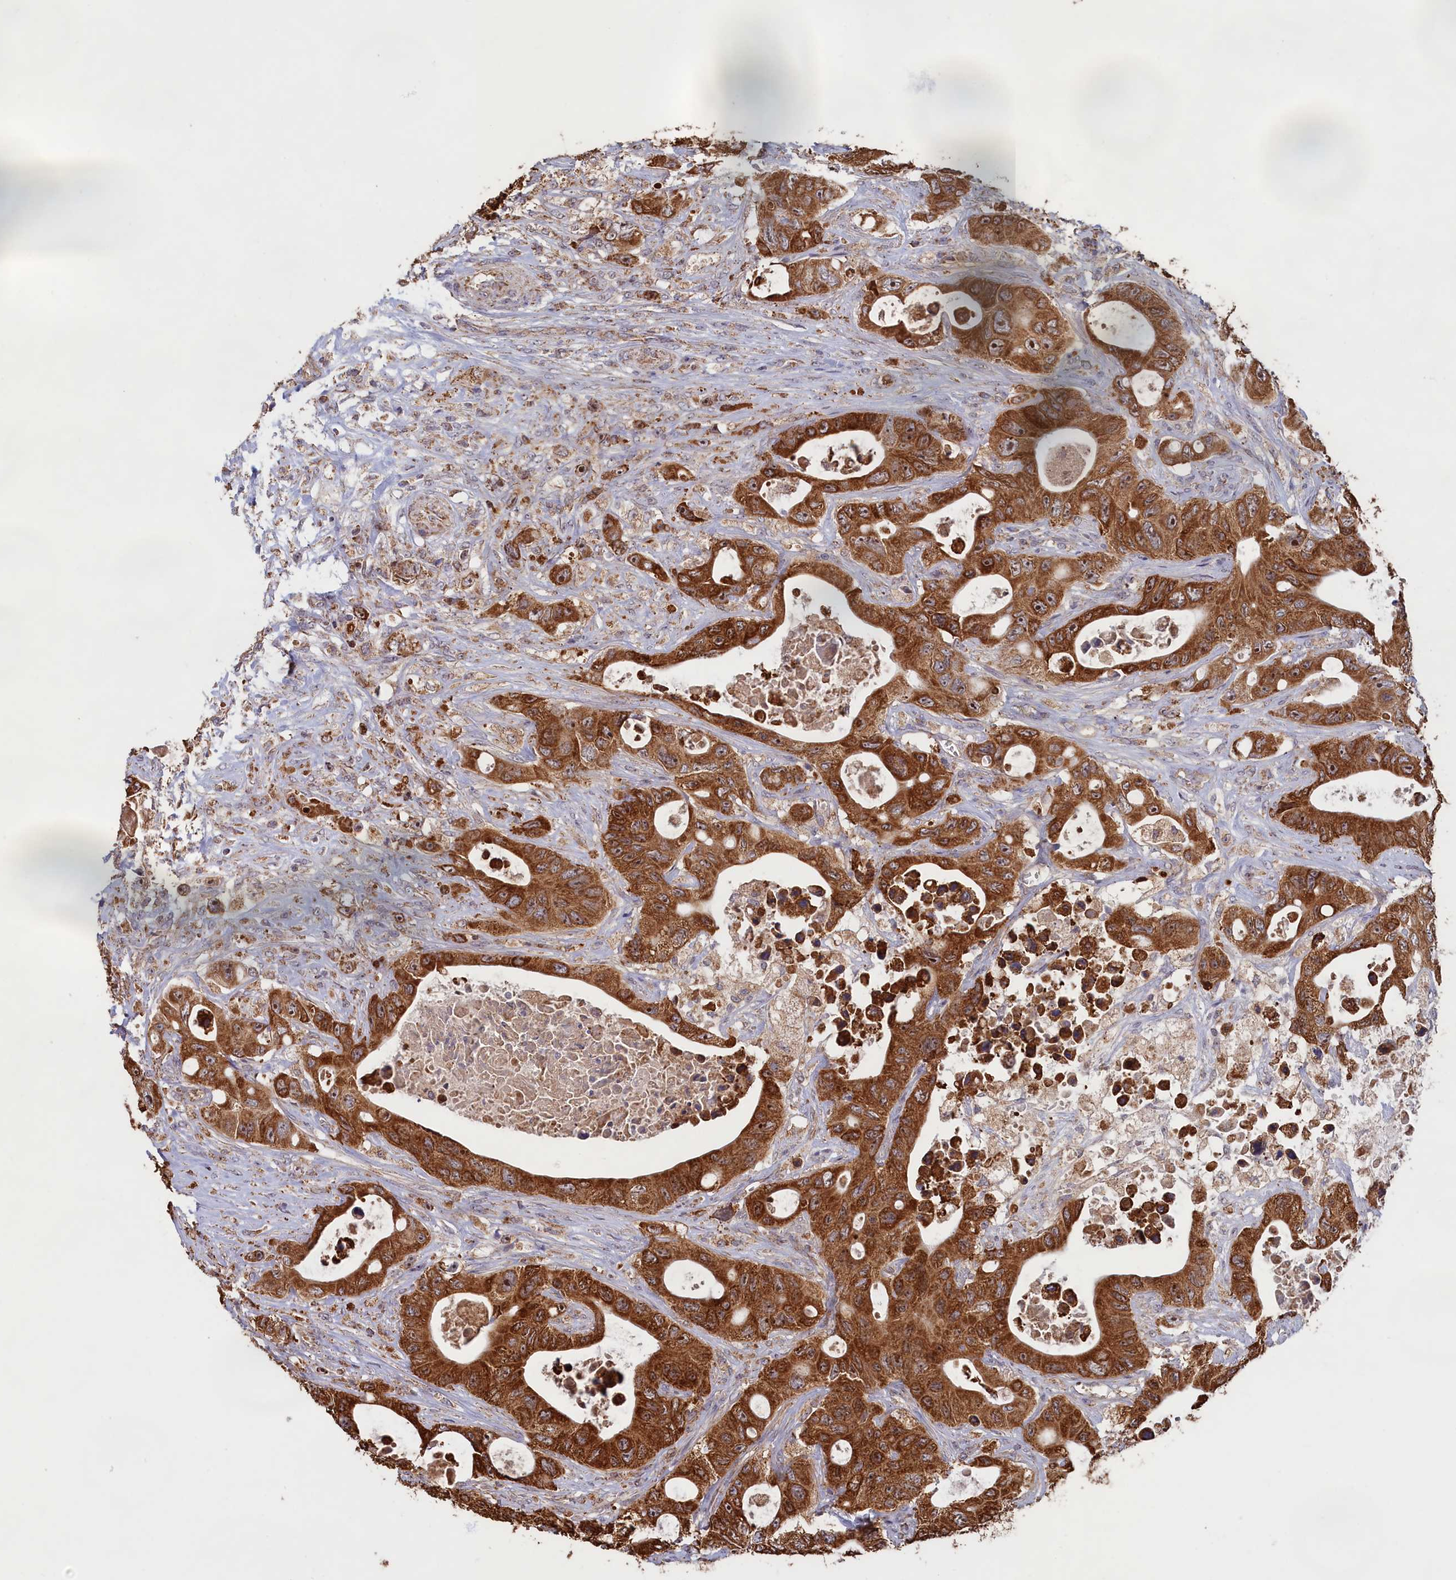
{"staining": {"intensity": "strong", "quantity": ">75%", "location": "cytoplasmic/membranous,nuclear"}, "tissue": "colorectal cancer", "cell_type": "Tumor cells", "image_type": "cancer", "snomed": [{"axis": "morphology", "description": "Adenocarcinoma, NOS"}, {"axis": "topography", "description": "Colon"}], "caption": "Human colorectal cancer (adenocarcinoma) stained with a protein marker shows strong staining in tumor cells.", "gene": "ZNF816", "patient": {"sex": "female", "age": 46}}